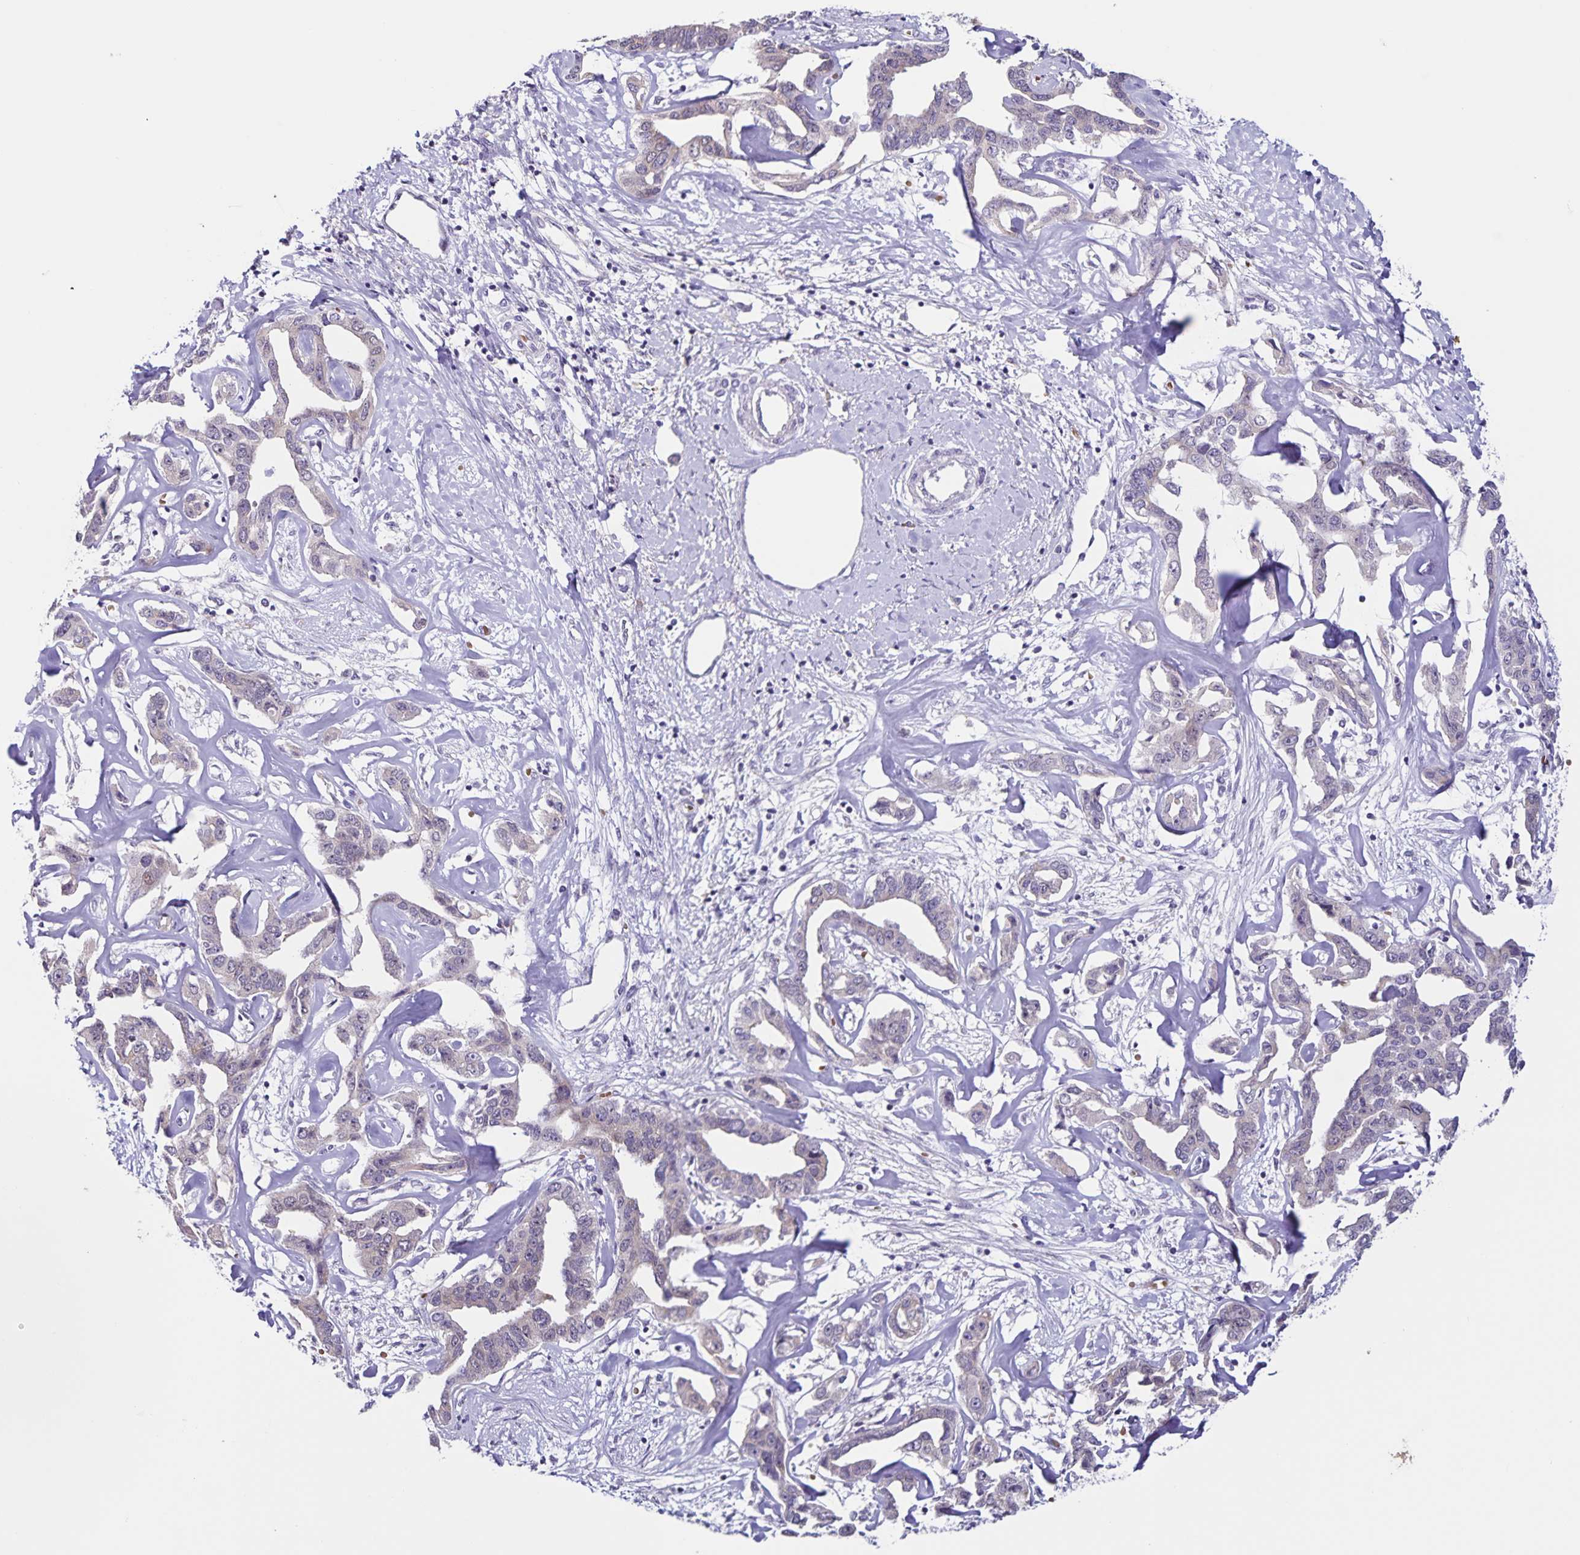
{"staining": {"intensity": "negative", "quantity": "none", "location": "none"}, "tissue": "liver cancer", "cell_type": "Tumor cells", "image_type": "cancer", "snomed": [{"axis": "morphology", "description": "Cholangiocarcinoma"}, {"axis": "topography", "description": "Liver"}], "caption": "Human liver cancer stained for a protein using IHC demonstrates no staining in tumor cells.", "gene": "STPG4", "patient": {"sex": "male", "age": 59}}